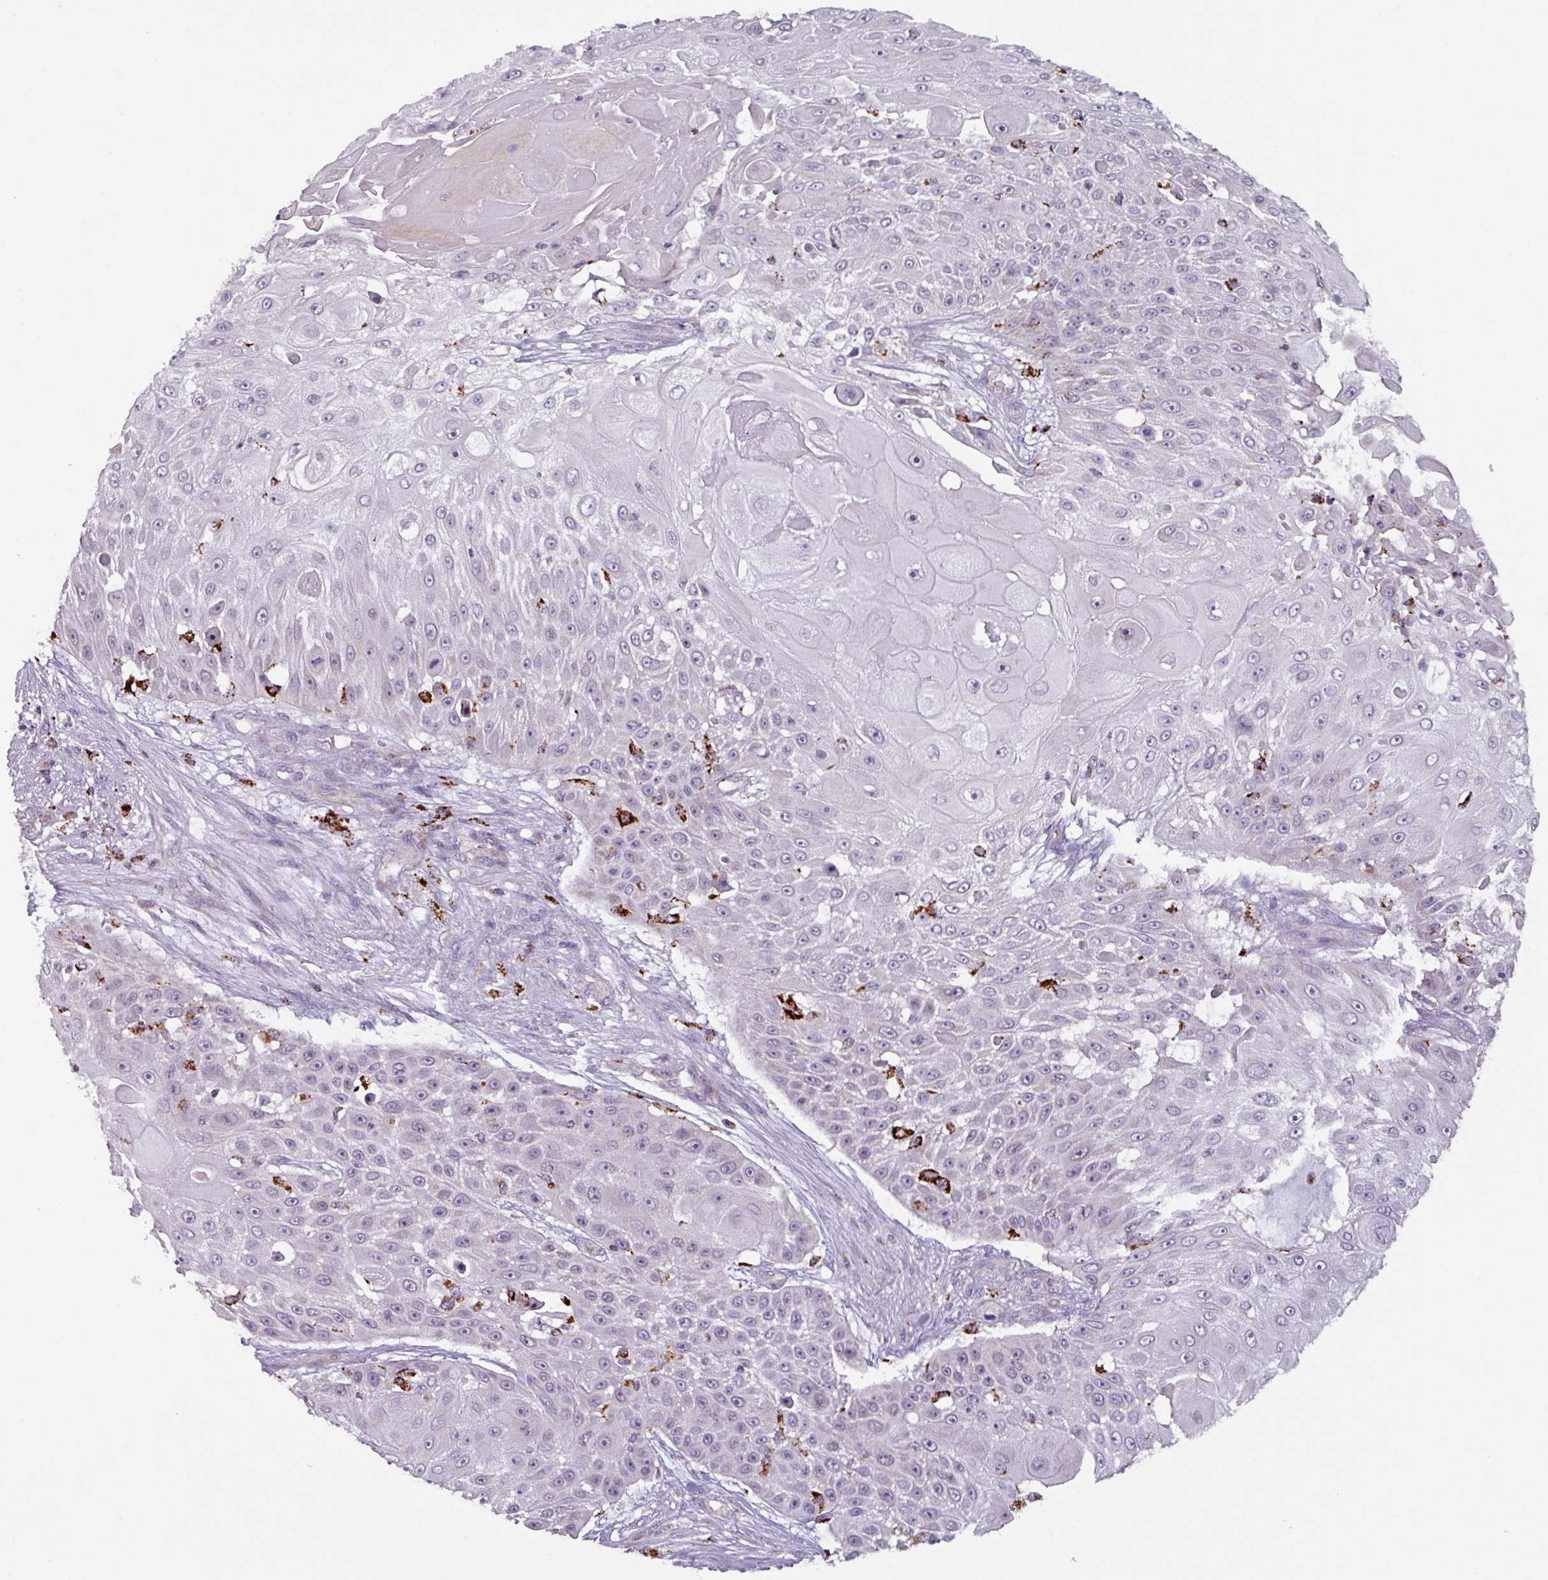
{"staining": {"intensity": "negative", "quantity": "none", "location": "none"}, "tissue": "skin cancer", "cell_type": "Tumor cells", "image_type": "cancer", "snomed": [{"axis": "morphology", "description": "Squamous cell carcinoma, NOS"}, {"axis": "topography", "description": "Skin"}], "caption": "Immunohistochemical staining of human skin cancer (squamous cell carcinoma) displays no significant staining in tumor cells. (Brightfield microscopy of DAB (3,3'-diaminobenzidine) immunohistochemistry at high magnification).", "gene": "AKIRIN1", "patient": {"sex": "female", "age": 86}}